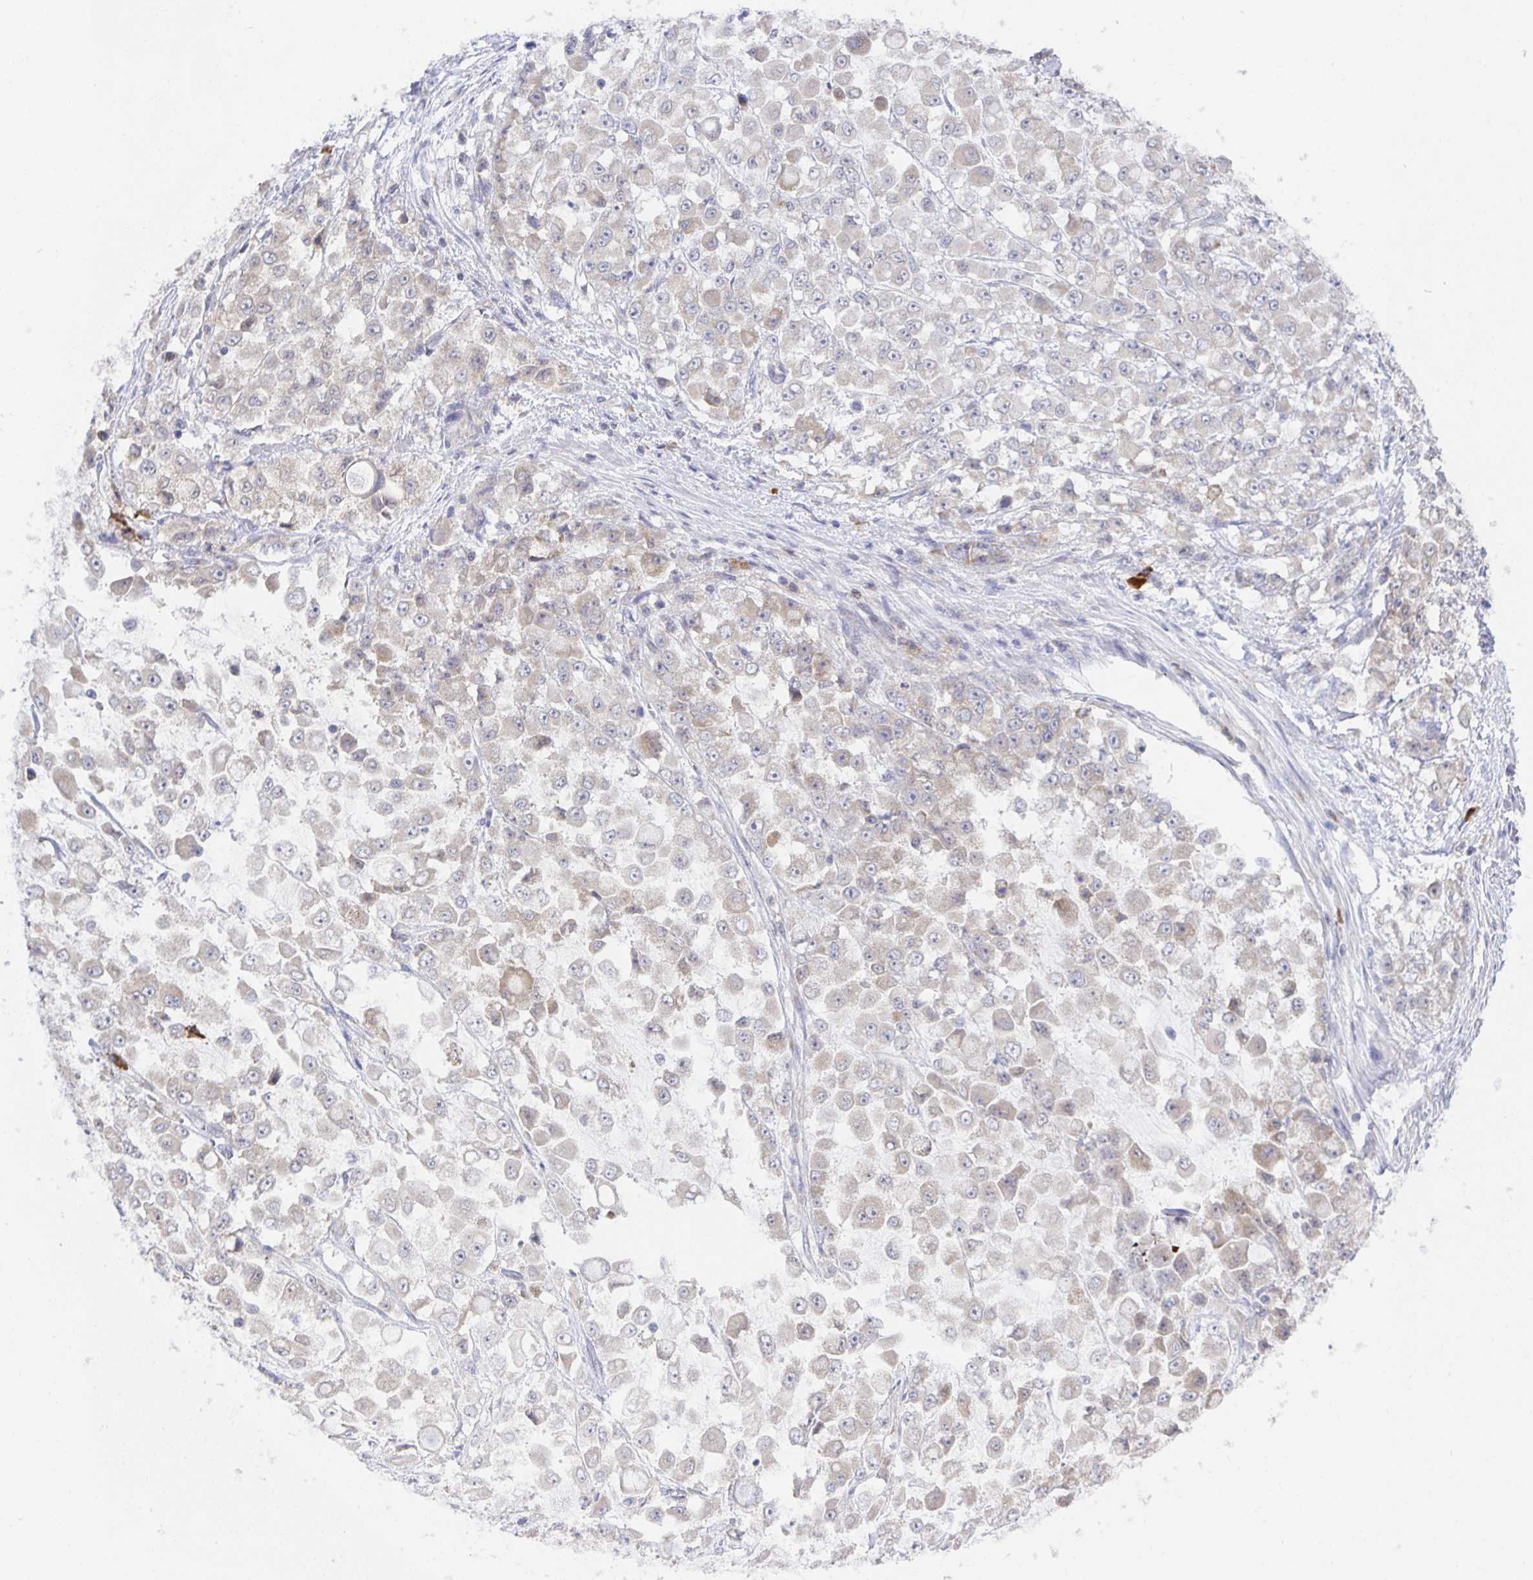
{"staining": {"intensity": "weak", "quantity": "<25%", "location": "cytoplasmic/membranous"}, "tissue": "stomach cancer", "cell_type": "Tumor cells", "image_type": "cancer", "snomed": [{"axis": "morphology", "description": "Adenocarcinoma, NOS"}, {"axis": "topography", "description": "Stomach"}], "caption": "This is an immunohistochemistry micrograph of adenocarcinoma (stomach). There is no expression in tumor cells.", "gene": "BAD", "patient": {"sex": "female", "age": 76}}